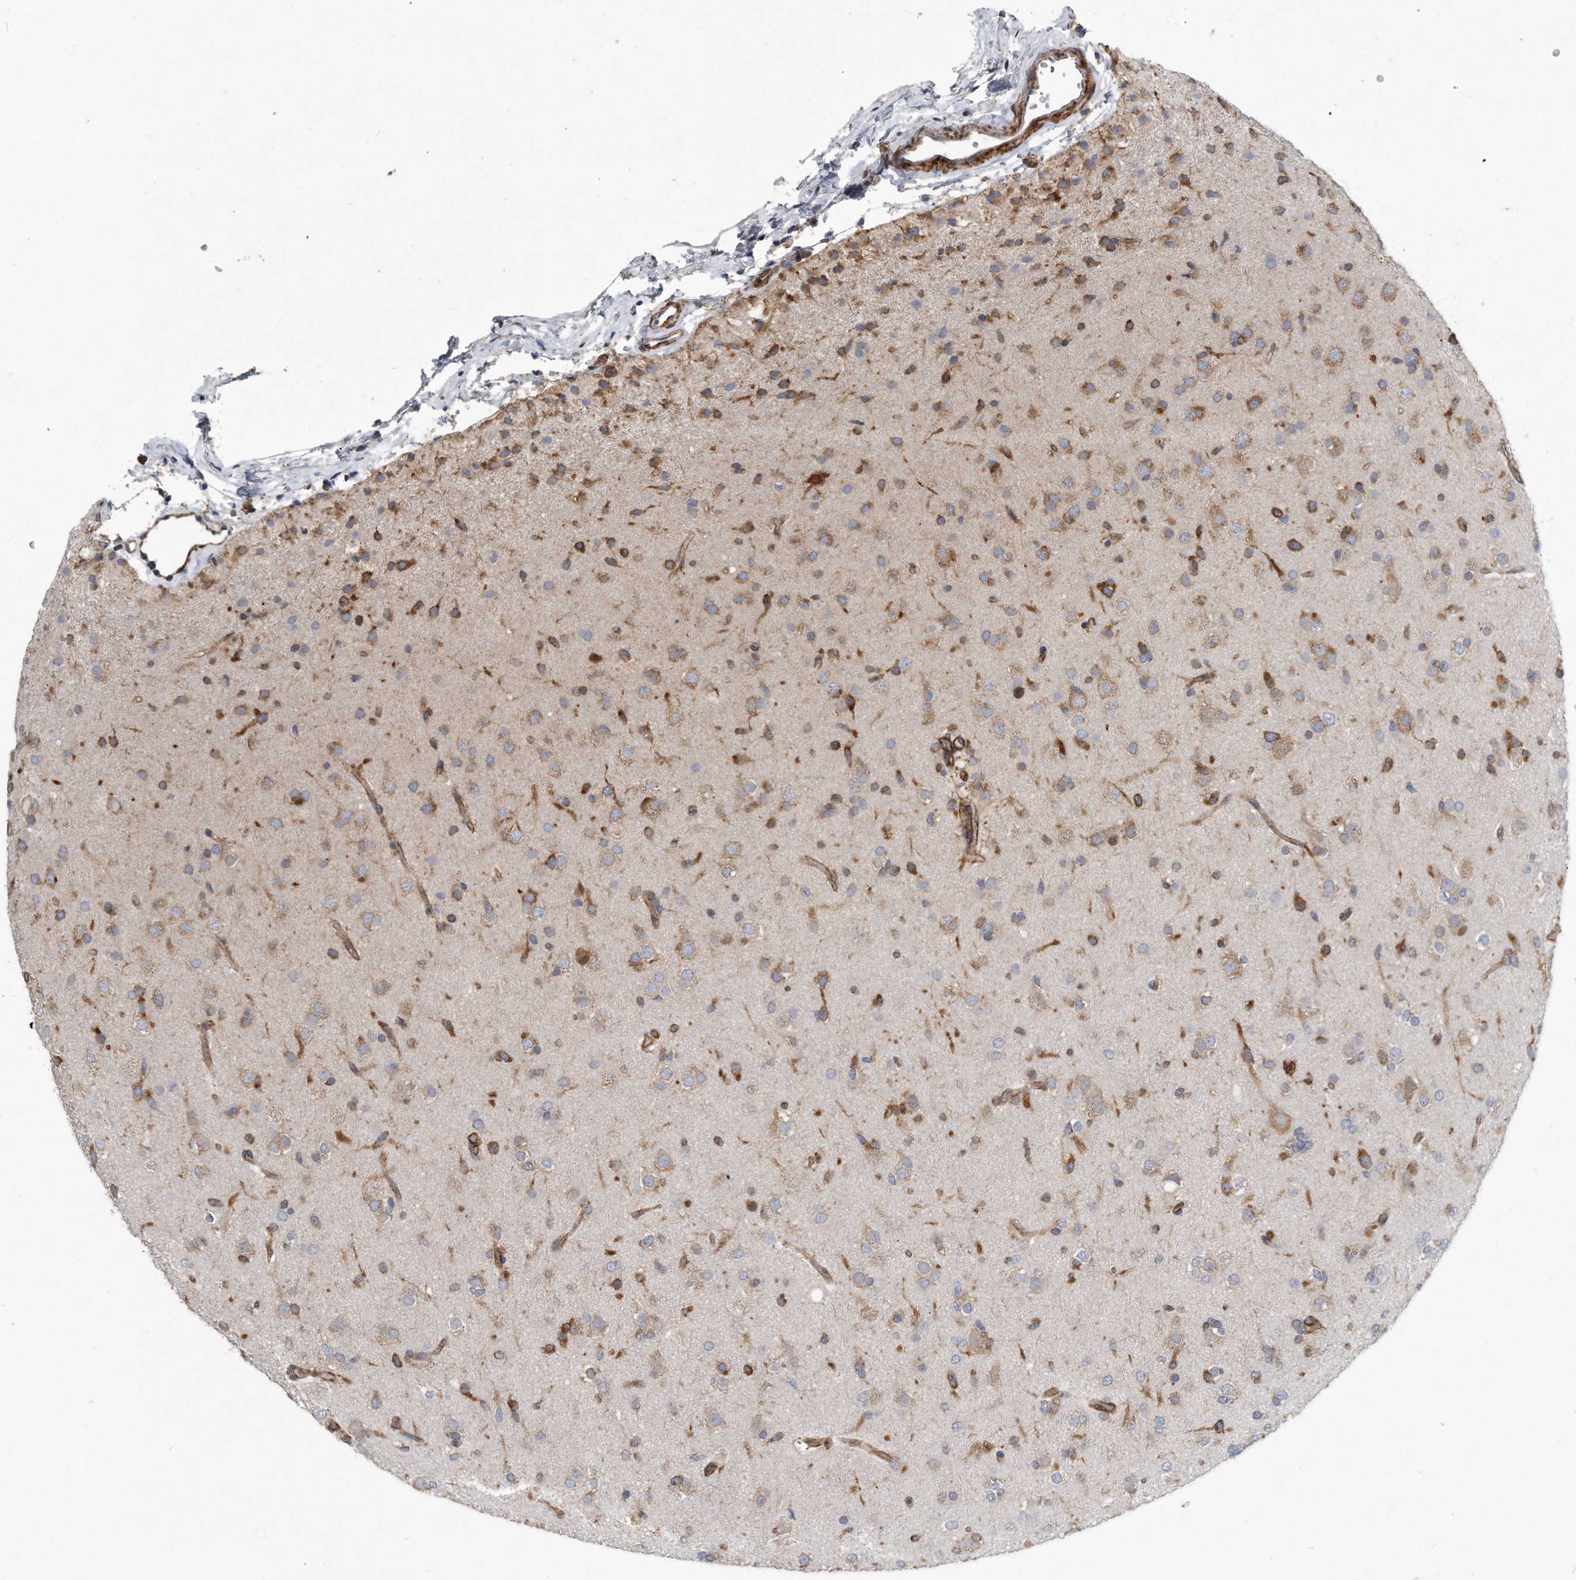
{"staining": {"intensity": "moderate", "quantity": "<25%", "location": "cytoplasmic/membranous"}, "tissue": "glioma", "cell_type": "Tumor cells", "image_type": "cancer", "snomed": [{"axis": "morphology", "description": "Glioma, malignant, Low grade"}, {"axis": "topography", "description": "Brain"}], "caption": "The immunohistochemical stain labels moderate cytoplasmic/membranous staining in tumor cells of low-grade glioma (malignant) tissue. (DAB (3,3'-diaminobenzidine) IHC, brown staining for protein, blue staining for nuclei).", "gene": "EIF2B4", "patient": {"sex": "male", "age": 65}}